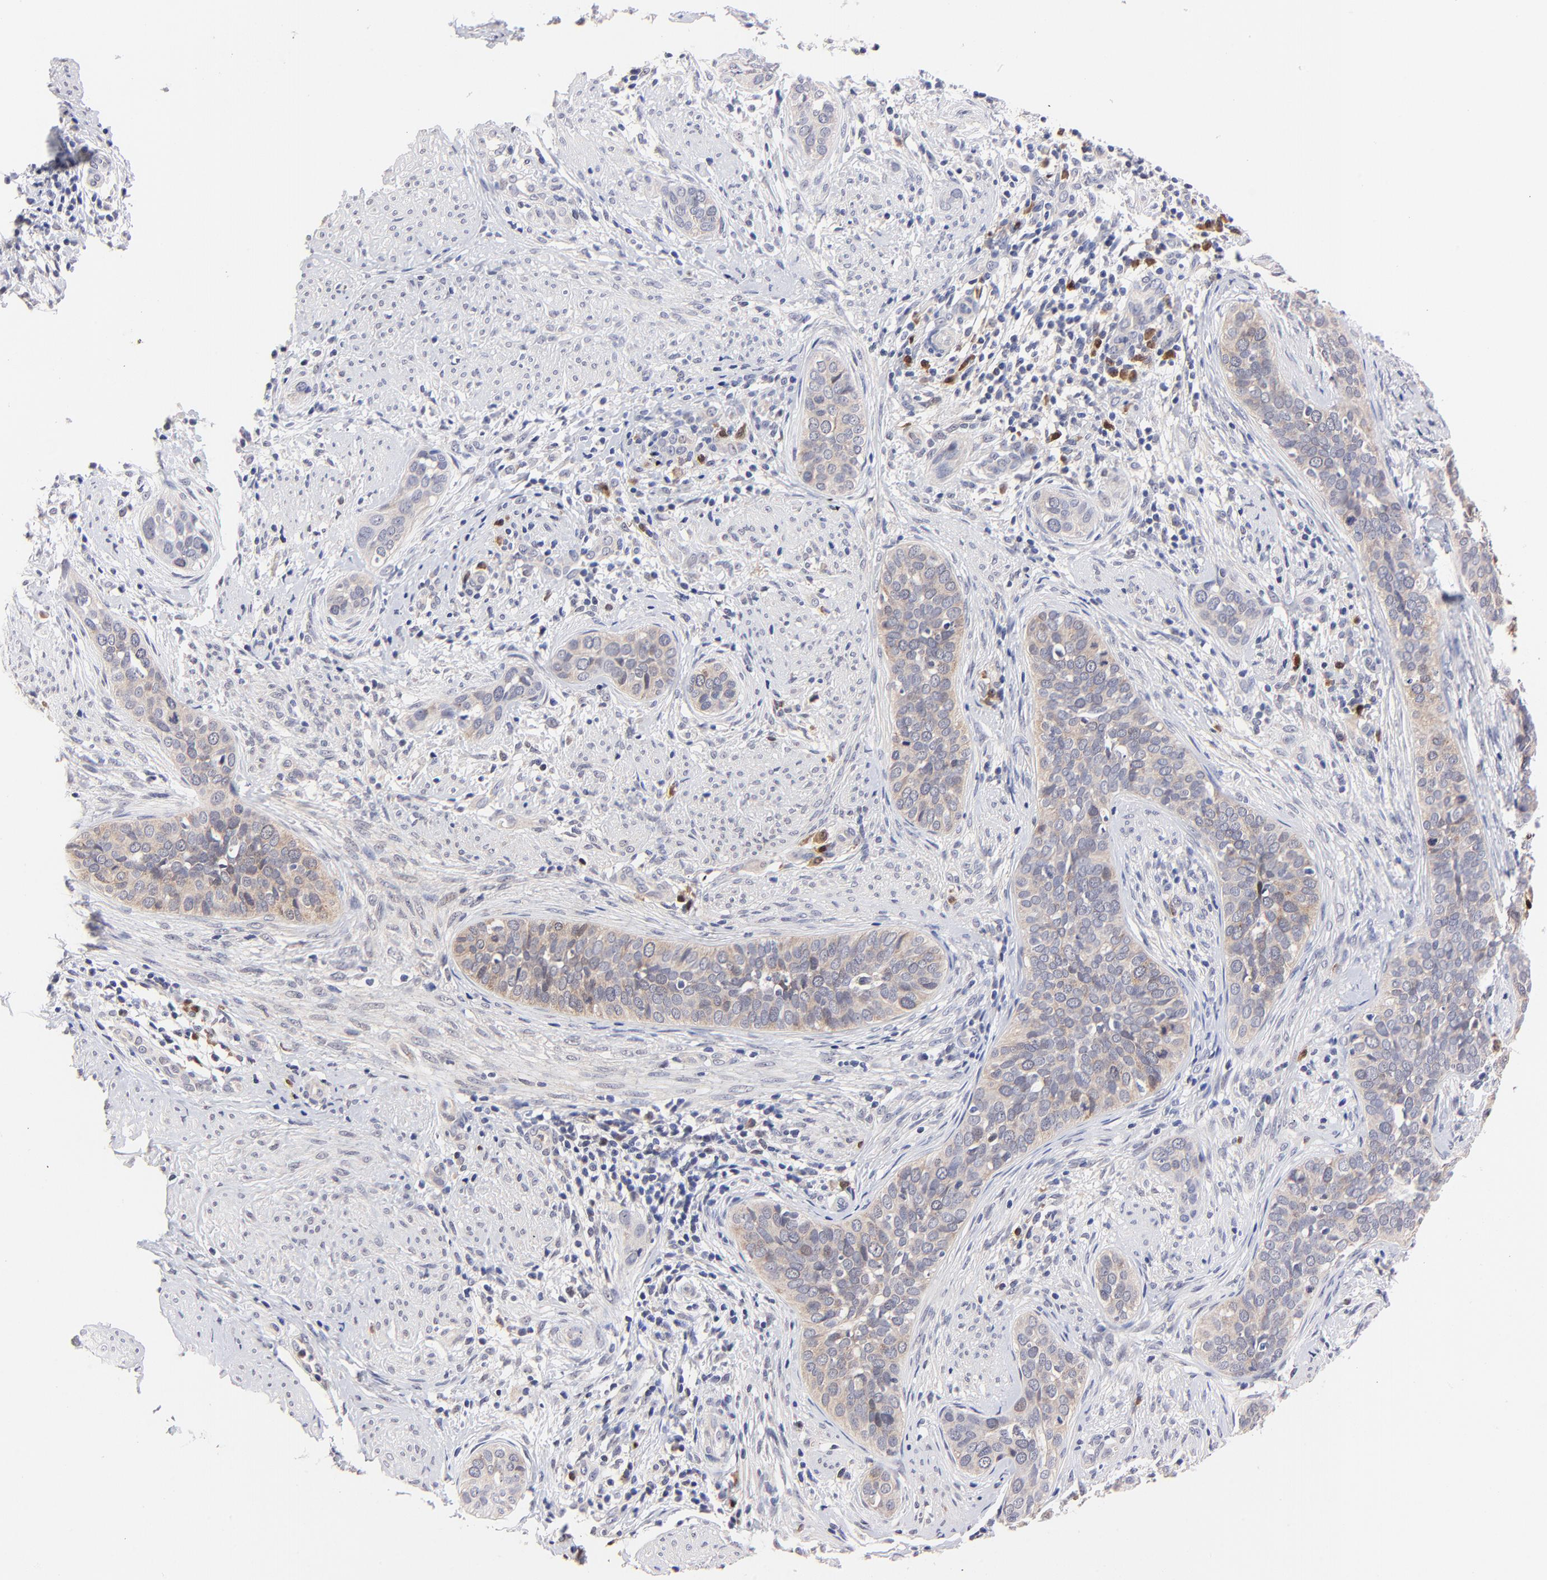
{"staining": {"intensity": "weak", "quantity": ">75%", "location": "cytoplasmic/membranous"}, "tissue": "cervical cancer", "cell_type": "Tumor cells", "image_type": "cancer", "snomed": [{"axis": "morphology", "description": "Squamous cell carcinoma, NOS"}, {"axis": "topography", "description": "Cervix"}], "caption": "Cervical cancer (squamous cell carcinoma) was stained to show a protein in brown. There is low levels of weak cytoplasmic/membranous positivity in approximately >75% of tumor cells. The staining was performed using DAB (3,3'-diaminobenzidine) to visualize the protein expression in brown, while the nuclei were stained in blue with hematoxylin (Magnification: 20x).", "gene": "ZNF155", "patient": {"sex": "female", "age": 31}}